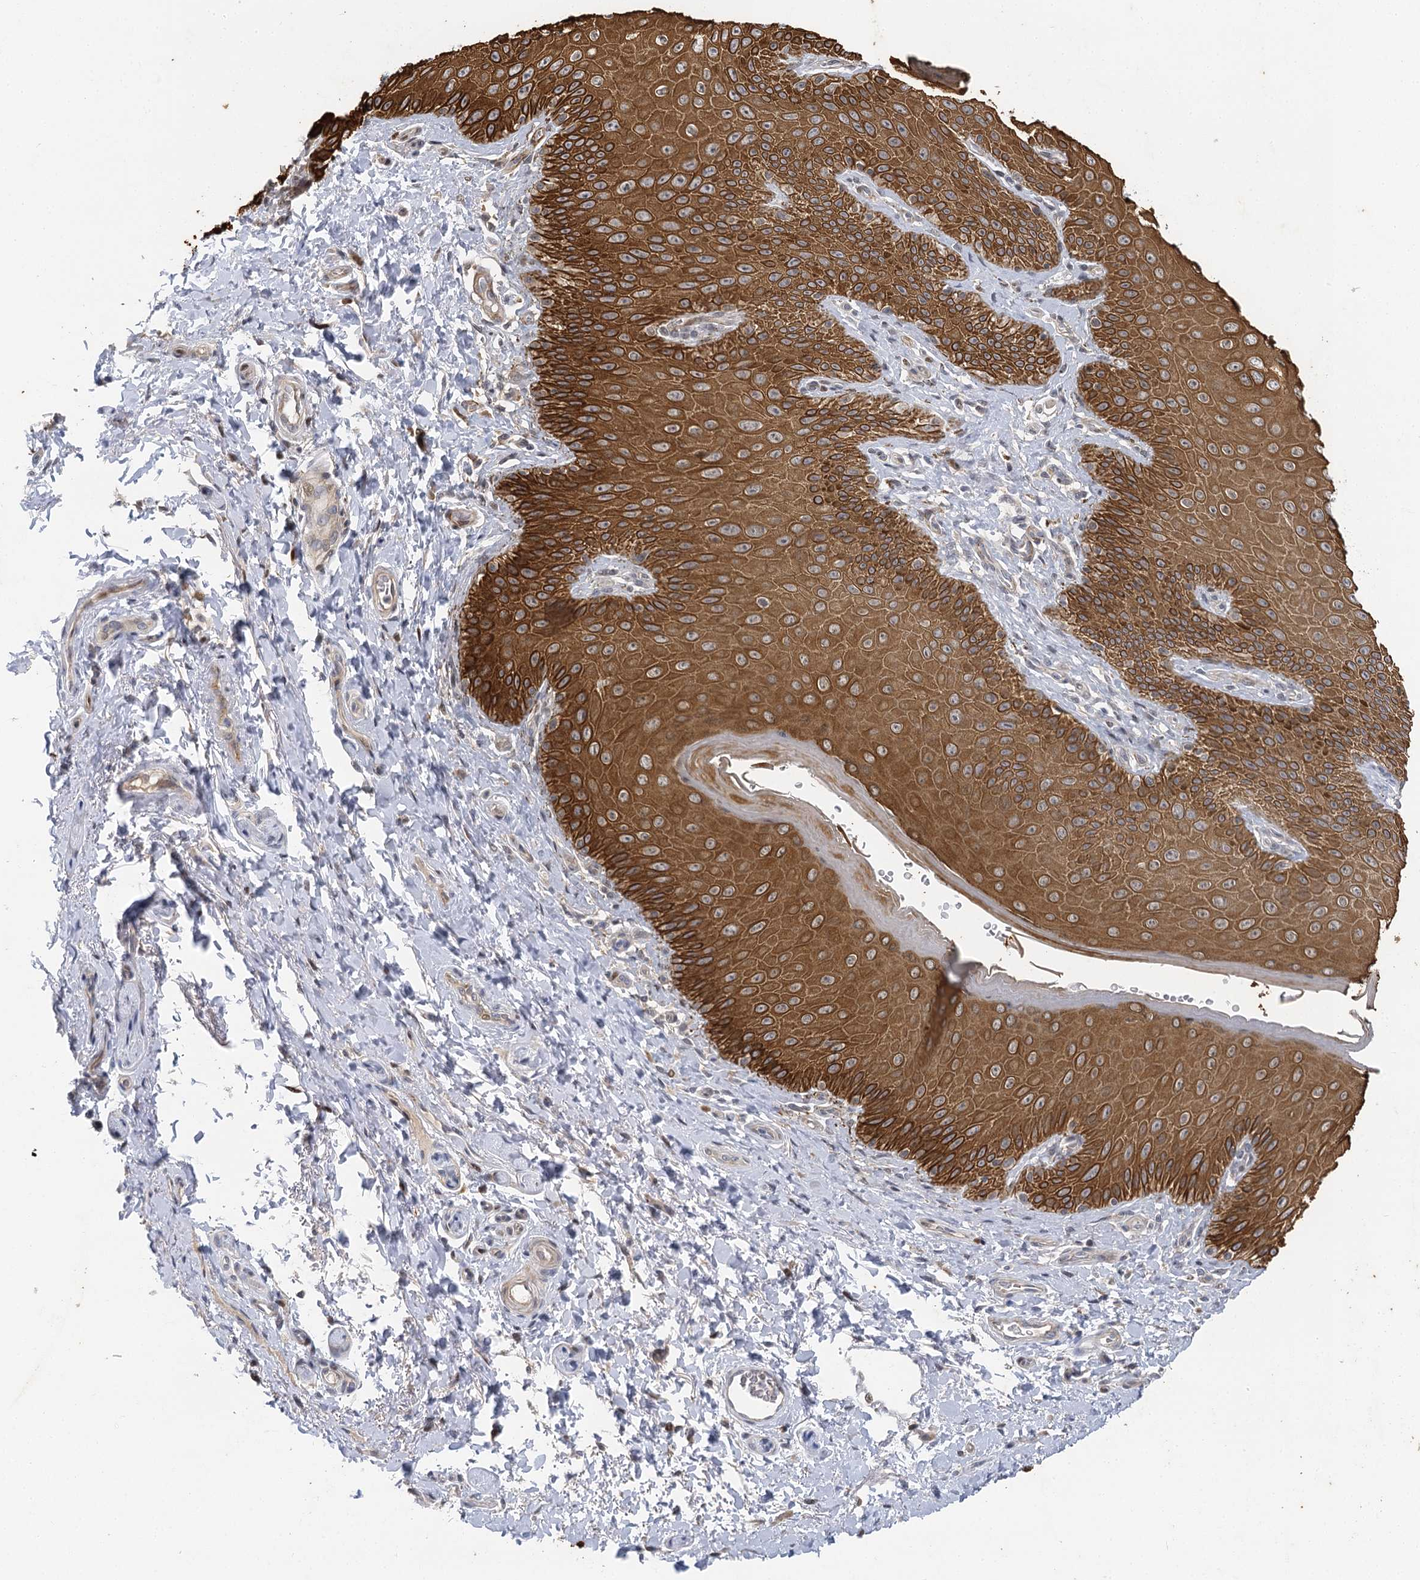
{"staining": {"intensity": "strong", "quantity": ">75%", "location": "cytoplasmic/membranous"}, "tissue": "skin", "cell_type": "Epidermal cells", "image_type": "normal", "snomed": [{"axis": "morphology", "description": "Normal tissue, NOS"}, {"axis": "topography", "description": "Anal"}], "caption": "Protein staining of unremarkable skin displays strong cytoplasmic/membranous positivity in approximately >75% of epidermal cells.", "gene": "IL11RA", "patient": {"sex": "male", "age": 44}}